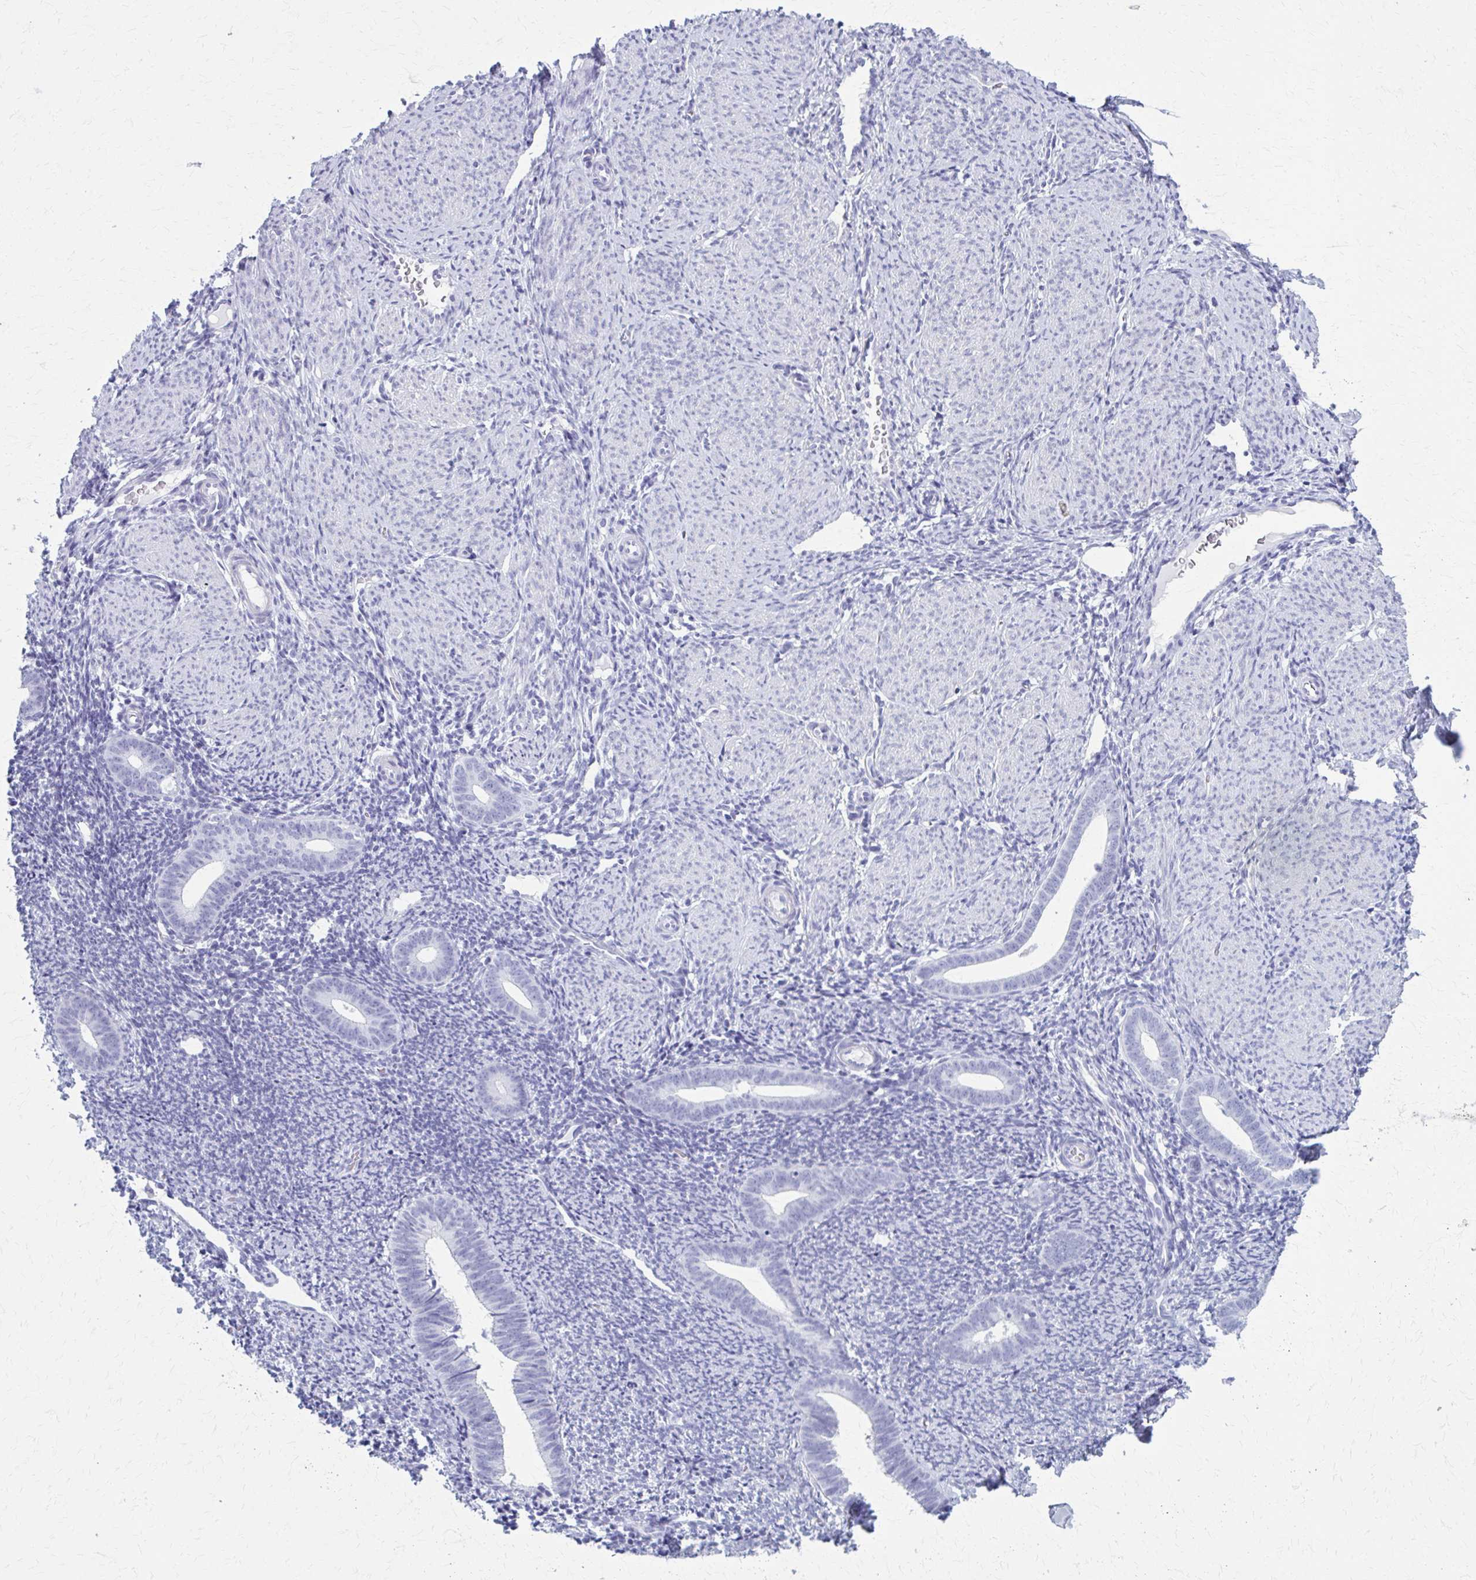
{"staining": {"intensity": "negative", "quantity": "none", "location": "none"}, "tissue": "endometrium", "cell_type": "Cells in endometrial stroma", "image_type": "normal", "snomed": [{"axis": "morphology", "description": "Normal tissue, NOS"}, {"axis": "topography", "description": "Endometrium"}], "caption": "Immunohistochemistry photomicrograph of unremarkable endometrium: endometrium stained with DAB (3,3'-diaminobenzidine) demonstrates no significant protein expression in cells in endometrial stroma.", "gene": "MPLKIP", "patient": {"sex": "female", "age": 39}}